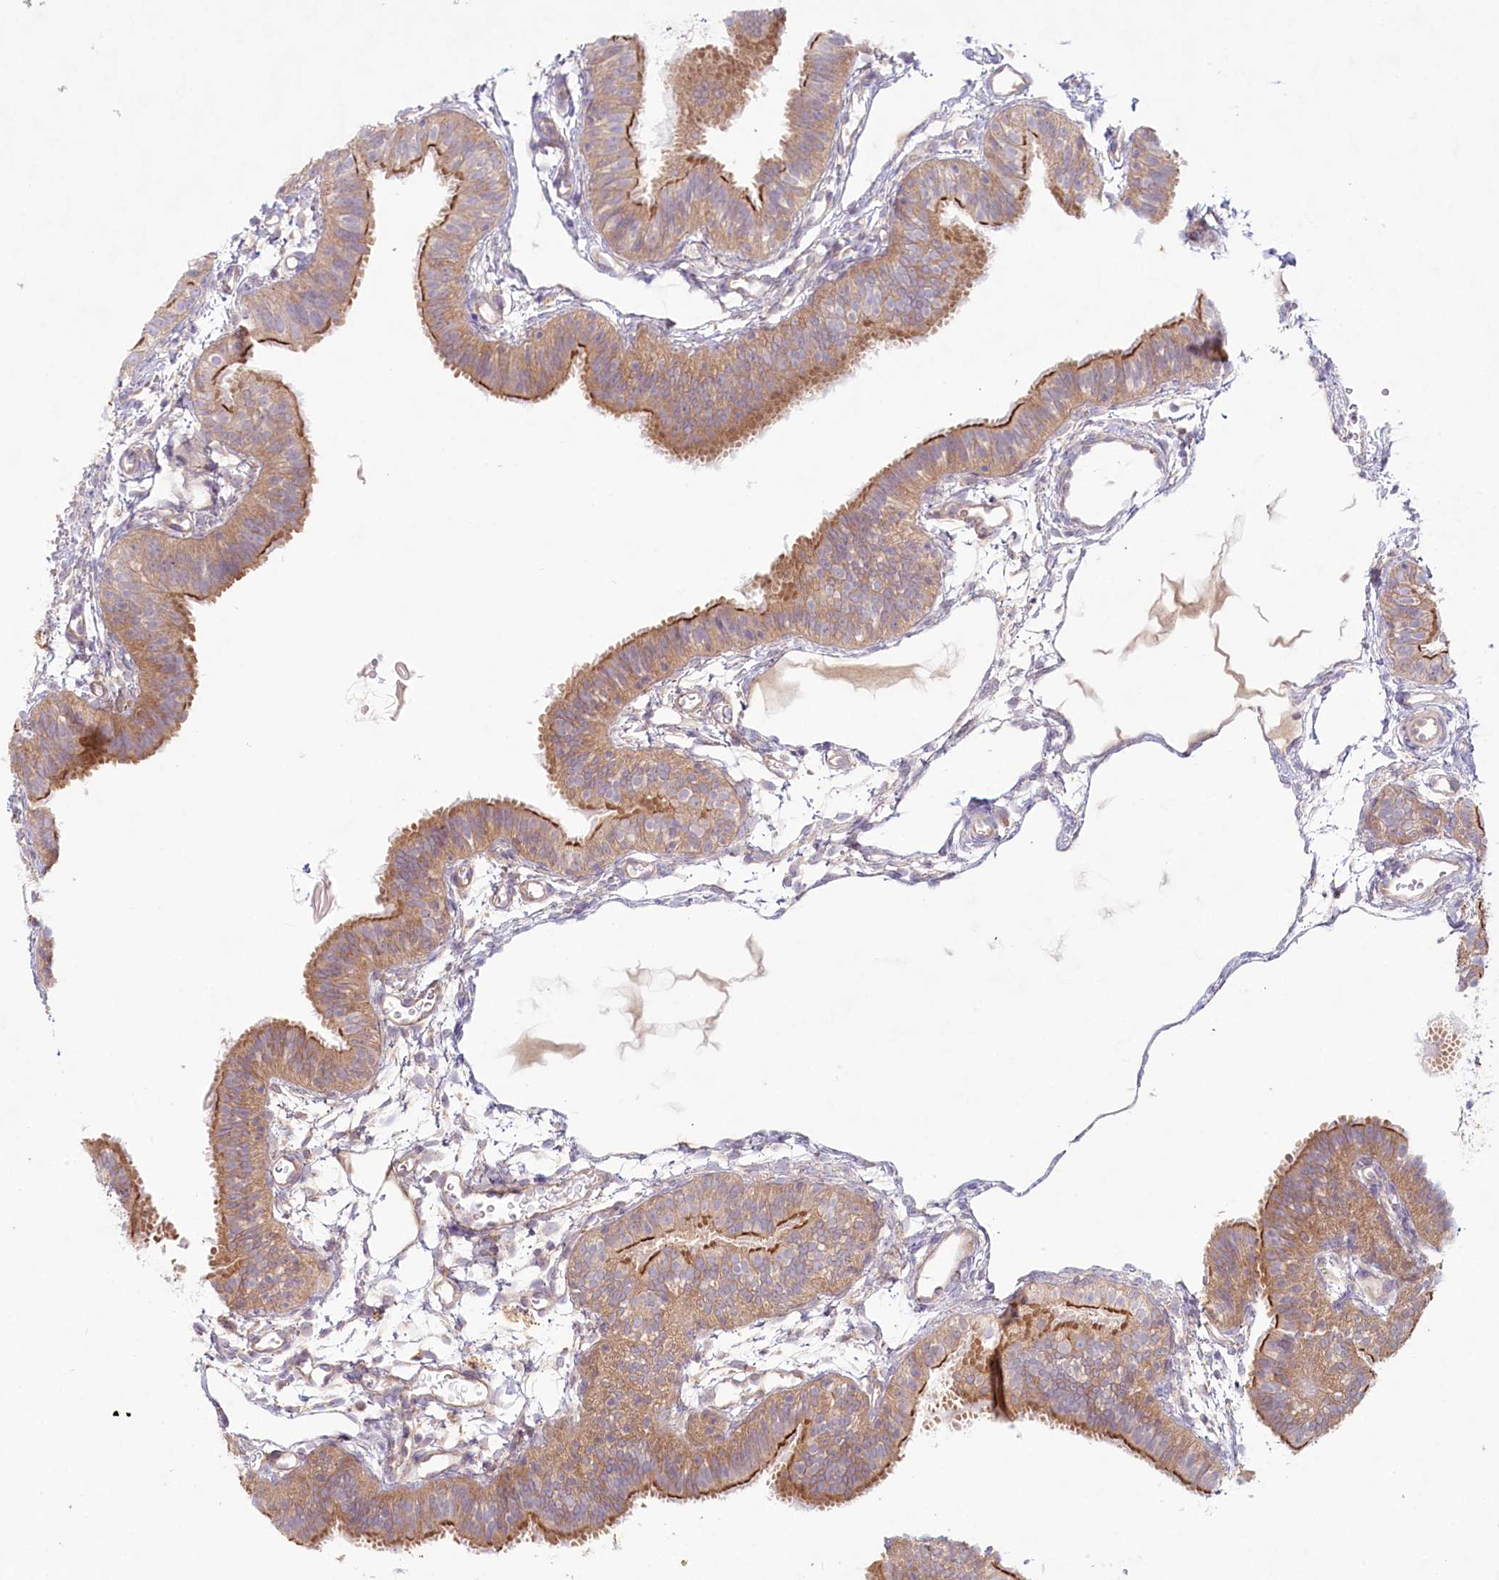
{"staining": {"intensity": "moderate", "quantity": ">75%", "location": "cytoplasmic/membranous"}, "tissue": "fallopian tube", "cell_type": "Glandular cells", "image_type": "normal", "snomed": [{"axis": "morphology", "description": "Normal tissue, NOS"}, {"axis": "topography", "description": "Fallopian tube"}], "caption": "High-power microscopy captured an IHC photomicrograph of unremarkable fallopian tube, revealing moderate cytoplasmic/membranous staining in approximately >75% of glandular cells. Using DAB (3,3'-diaminobenzidine) (brown) and hematoxylin (blue) stains, captured at high magnification using brightfield microscopy.", "gene": "TNIP1", "patient": {"sex": "female", "age": 35}}